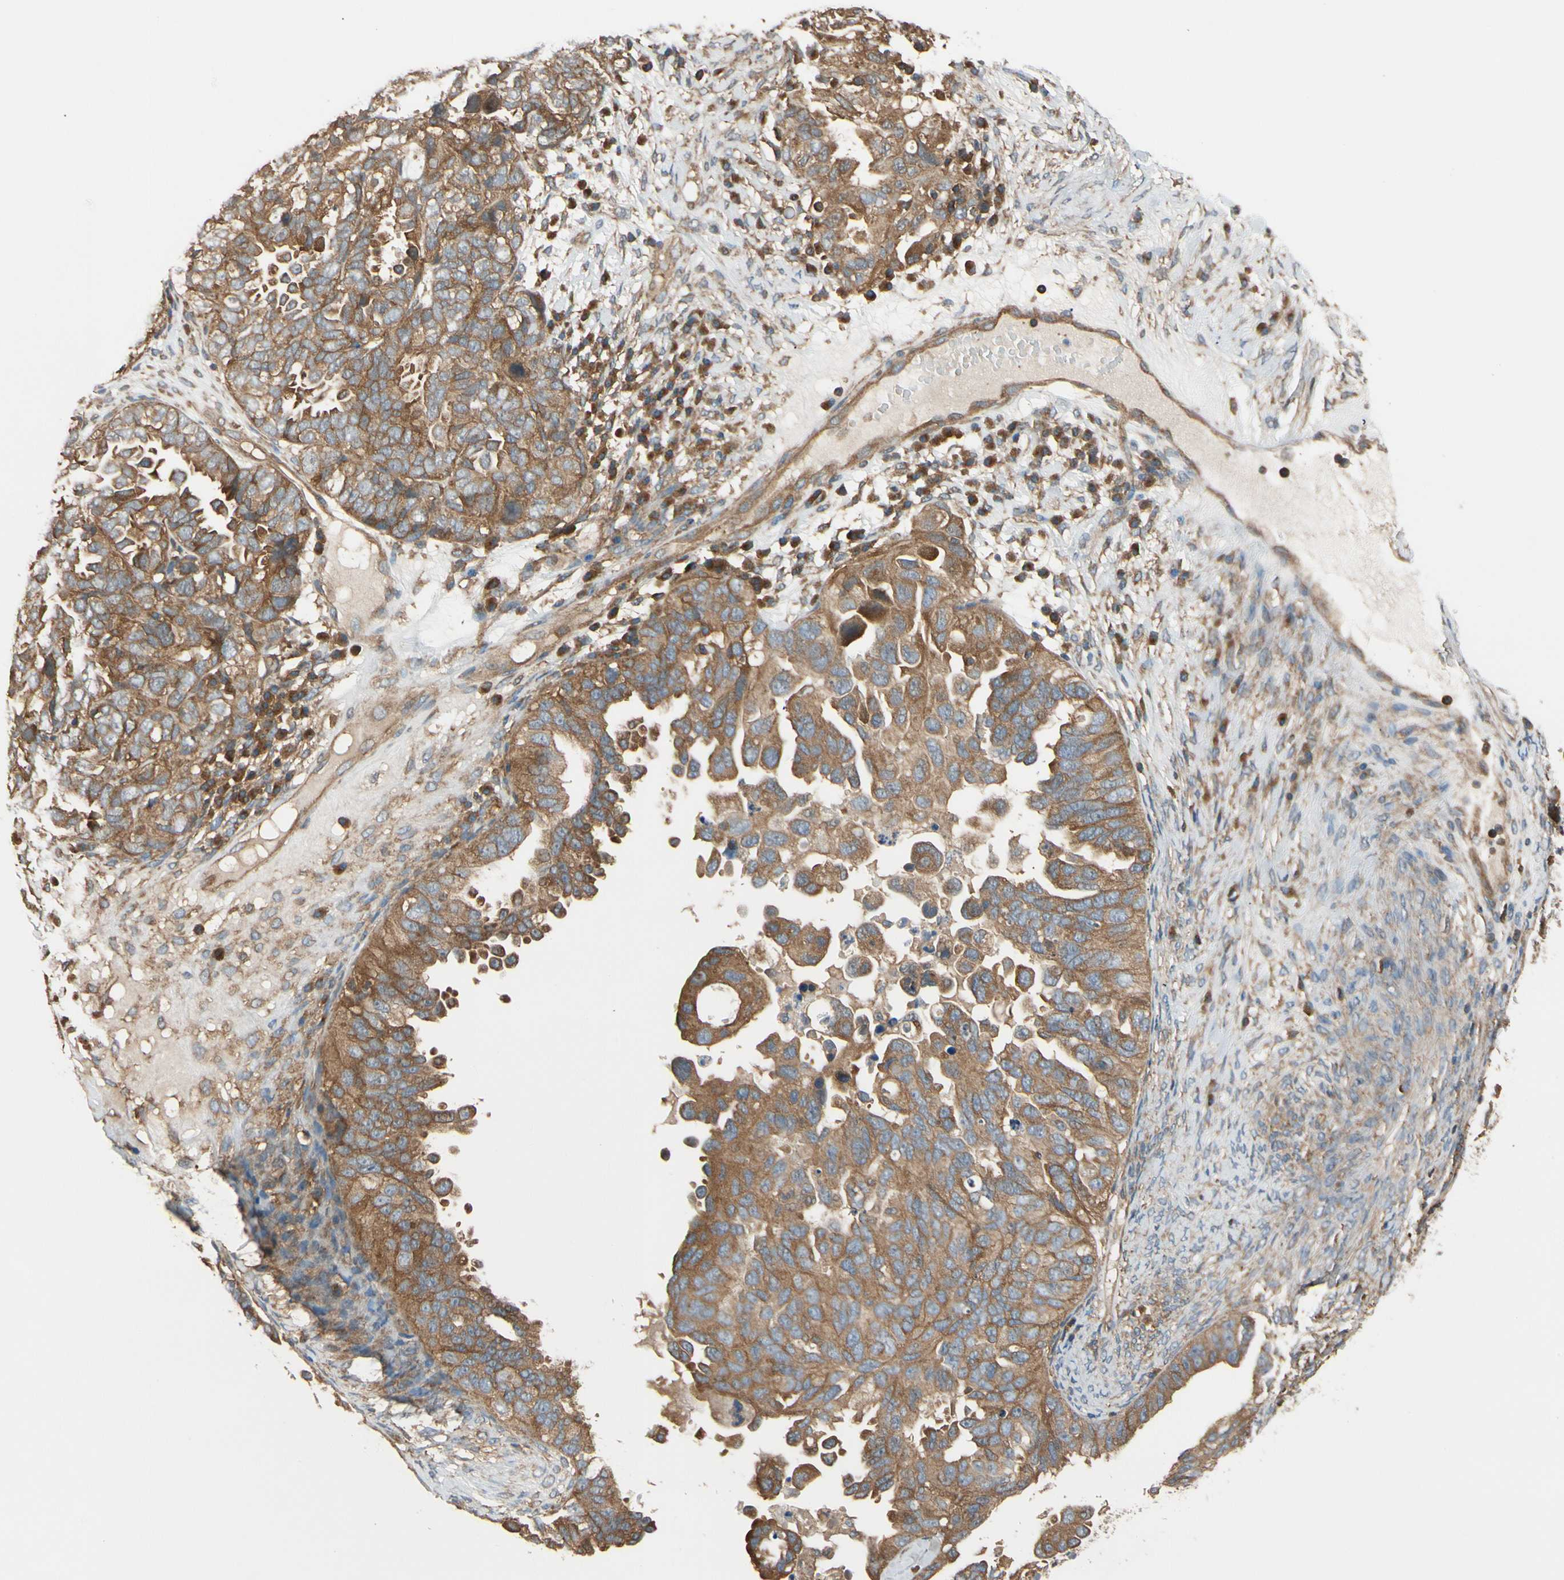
{"staining": {"intensity": "moderate", "quantity": "25%-75%", "location": "cytoplasmic/membranous"}, "tissue": "ovarian cancer", "cell_type": "Tumor cells", "image_type": "cancer", "snomed": [{"axis": "morphology", "description": "Cystadenocarcinoma, serous, NOS"}, {"axis": "topography", "description": "Ovary"}], "caption": "A high-resolution photomicrograph shows IHC staining of ovarian serous cystadenocarcinoma, which demonstrates moderate cytoplasmic/membranous staining in about 25%-75% of tumor cells. (DAB = brown stain, brightfield microscopy at high magnification).", "gene": "EPS15", "patient": {"sex": "female", "age": 82}}